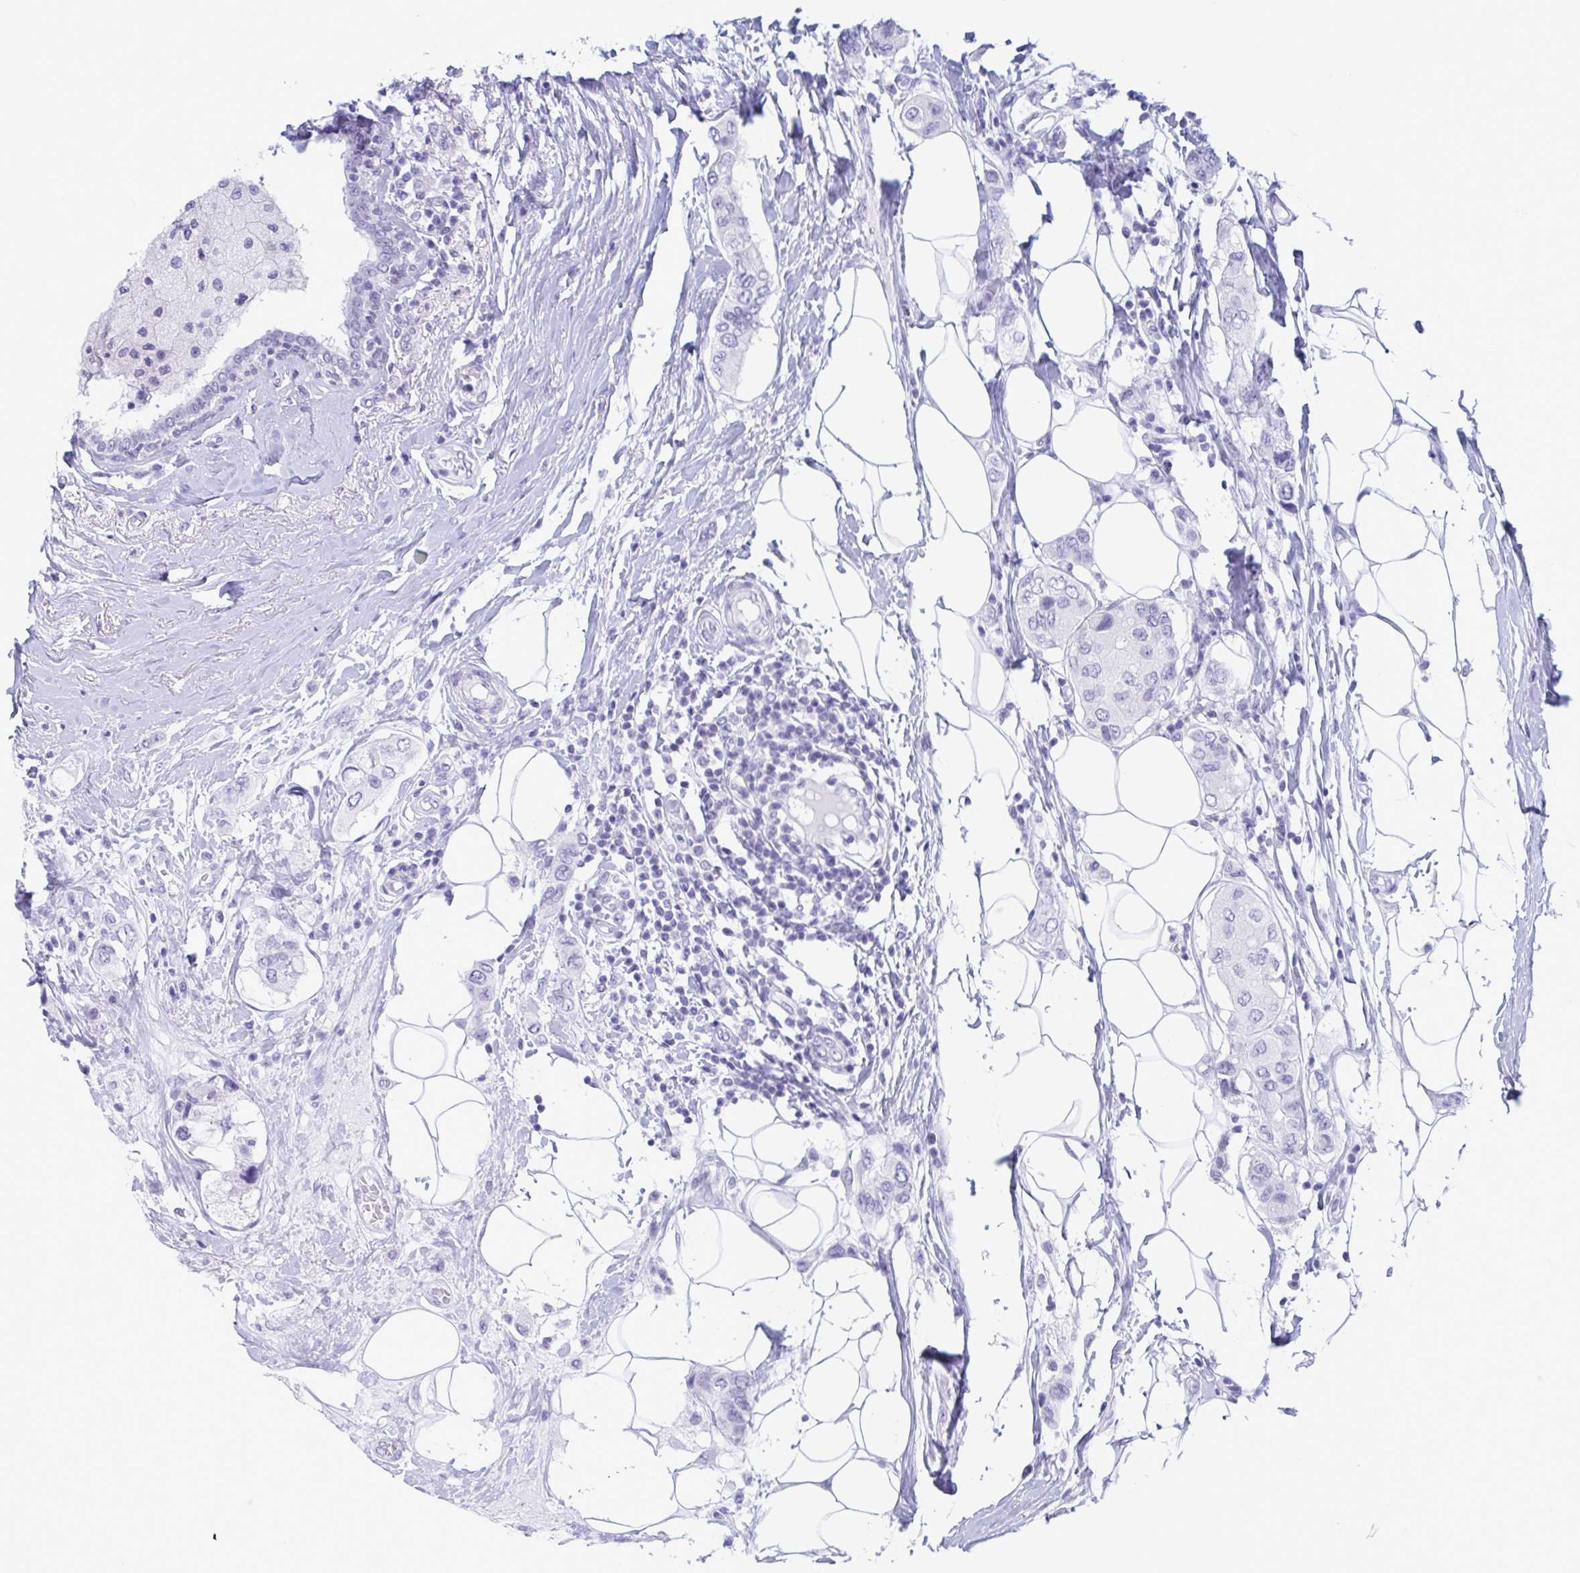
{"staining": {"intensity": "negative", "quantity": "none", "location": "none"}, "tissue": "breast cancer", "cell_type": "Tumor cells", "image_type": "cancer", "snomed": [{"axis": "morphology", "description": "Lobular carcinoma"}, {"axis": "topography", "description": "Breast"}], "caption": "A high-resolution micrograph shows IHC staining of breast lobular carcinoma, which demonstrates no significant positivity in tumor cells.", "gene": "CDX4", "patient": {"sex": "female", "age": 51}}